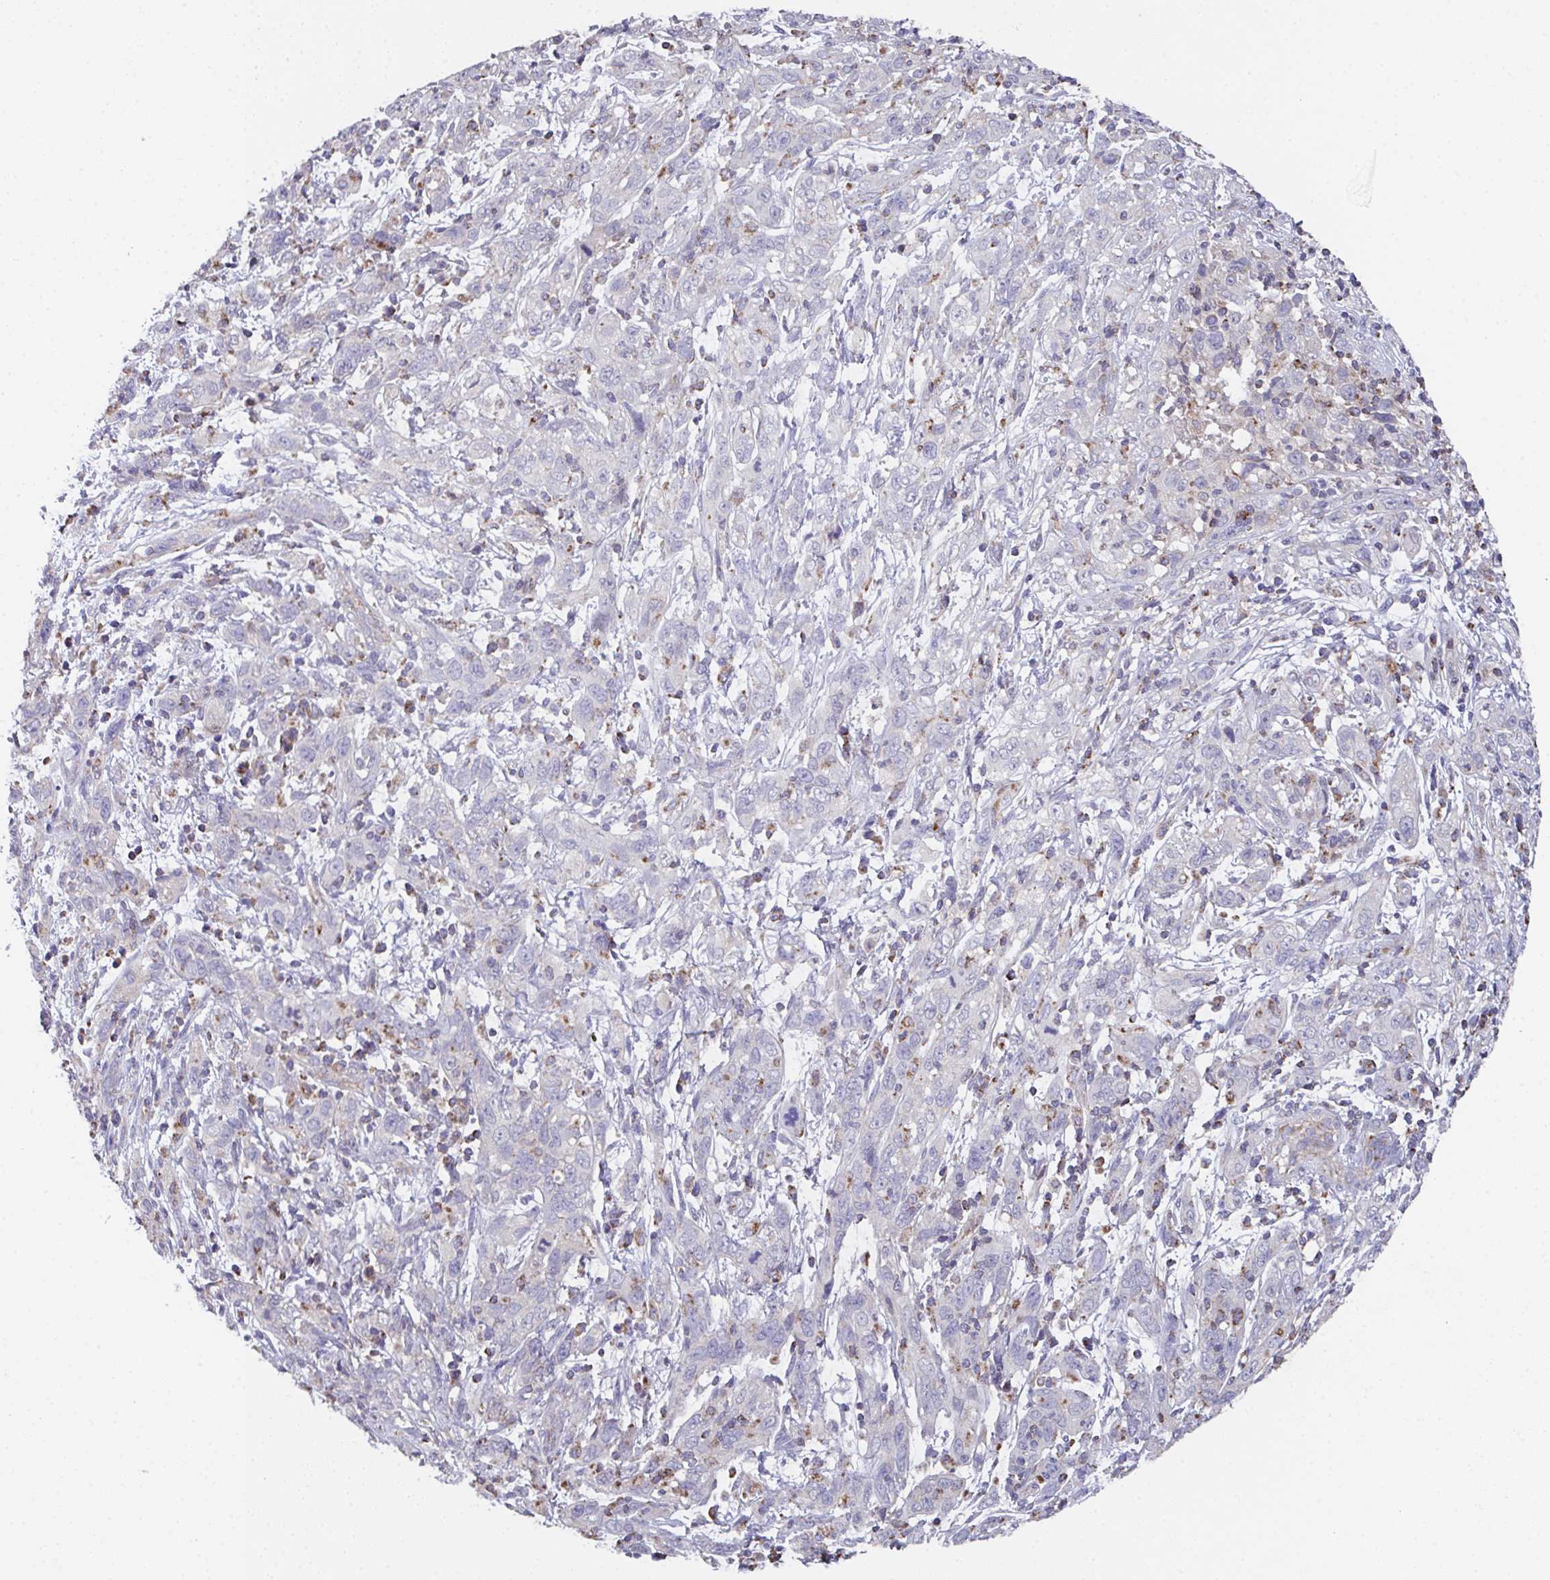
{"staining": {"intensity": "negative", "quantity": "none", "location": "none"}, "tissue": "cervical cancer", "cell_type": "Tumor cells", "image_type": "cancer", "snomed": [{"axis": "morphology", "description": "Adenocarcinoma, NOS"}, {"axis": "topography", "description": "Cervix"}], "caption": "Cervical cancer (adenocarcinoma) was stained to show a protein in brown. There is no significant staining in tumor cells. The staining was performed using DAB to visualize the protein expression in brown, while the nuclei were stained in blue with hematoxylin (Magnification: 20x).", "gene": "MT-ND3", "patient": {"sex": "female", "age": 40}}